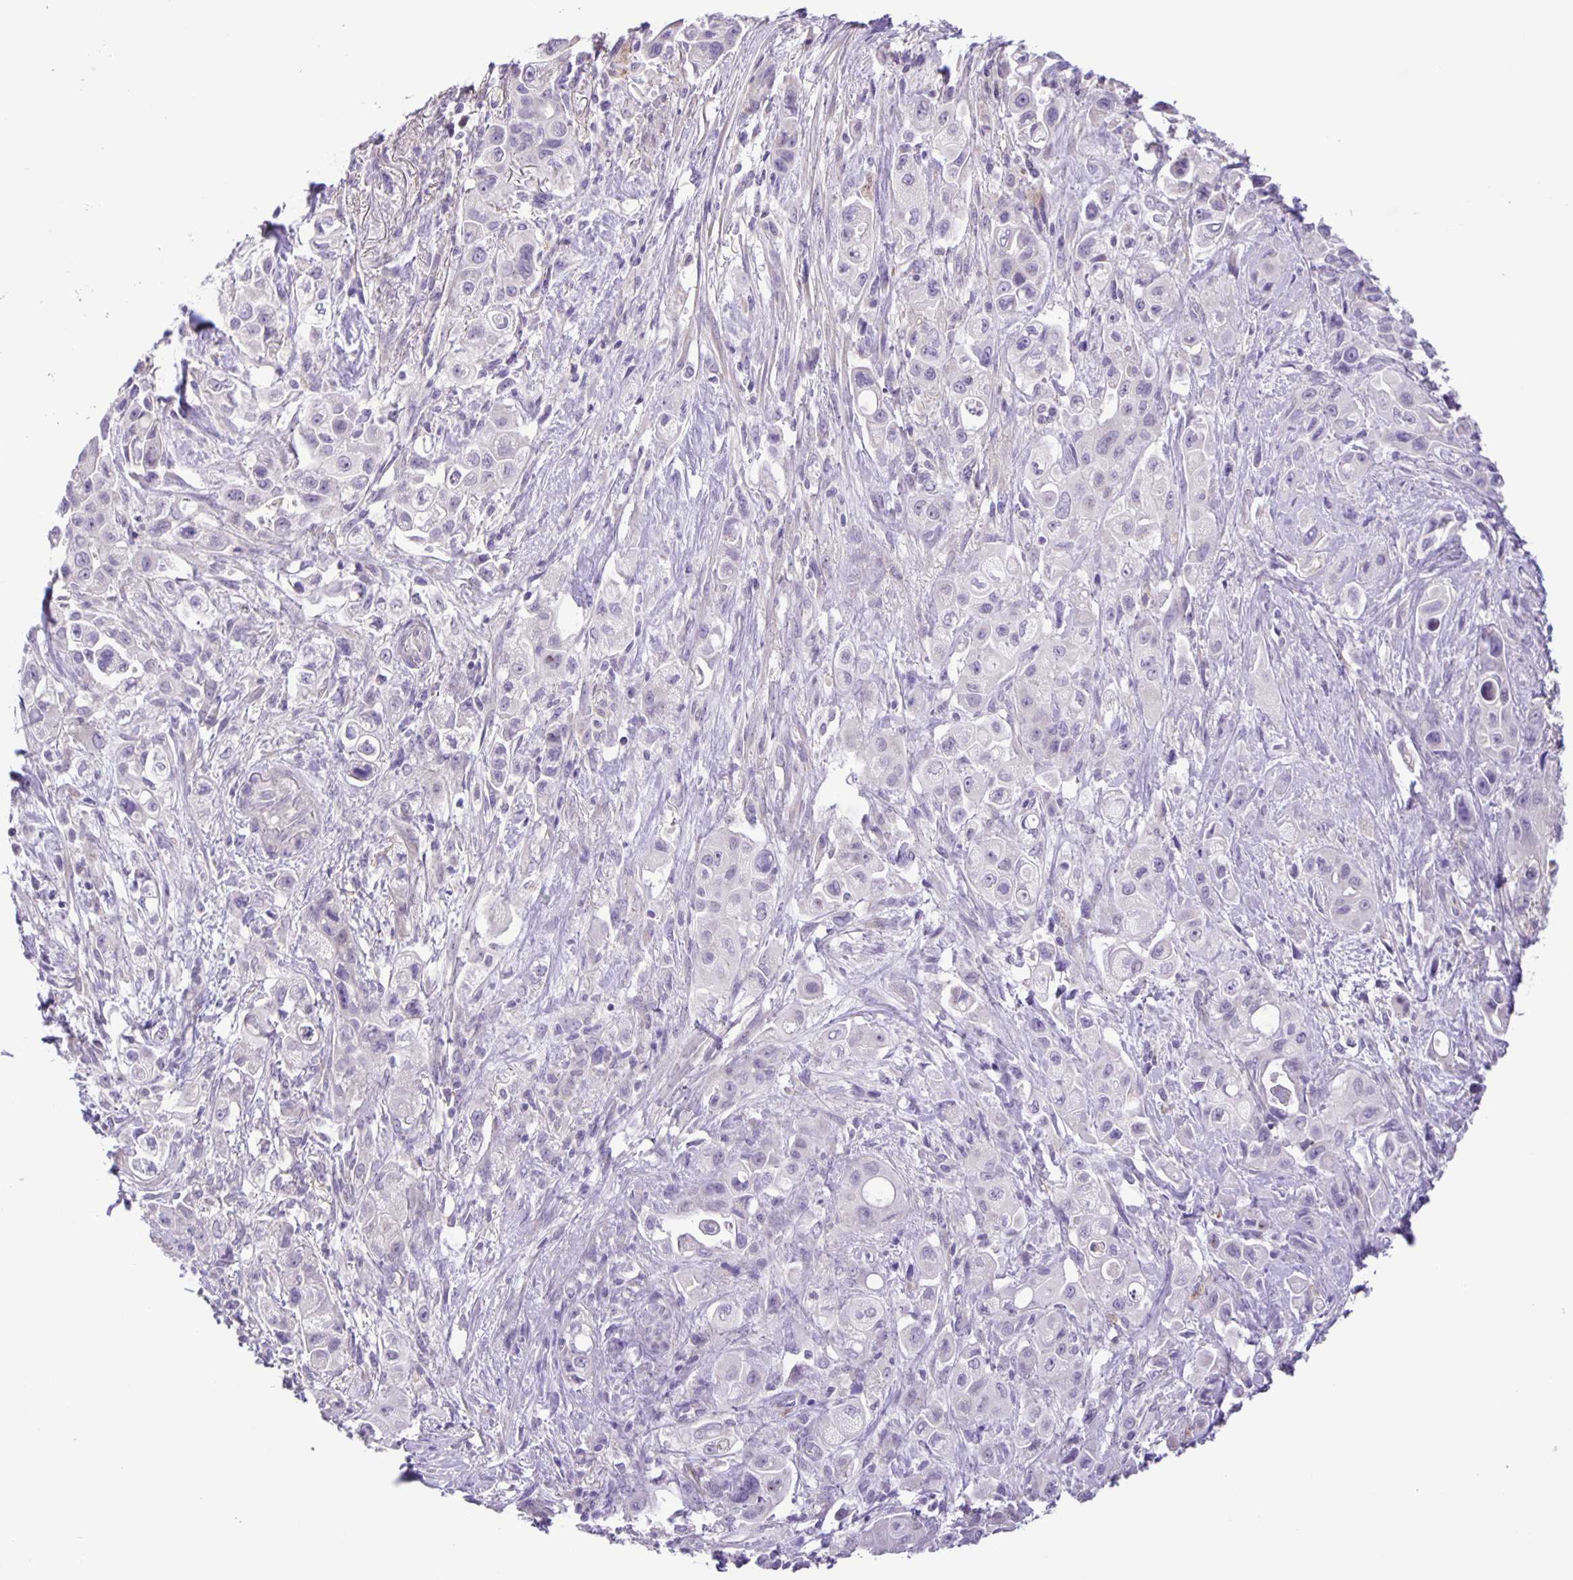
{"staining": {"intensity": "negative", "quantity": "none", "location": "none"}, "tissue": "pancreatic cancer", "cell_type": "Tumor cells", "image_type": "cancer", "snomed": [{"axis": "morphology", "description": "Adenocarcinoma, NOS"}, {"axis": "topography", "description": "Pancreas"}], "caption": "Tumor cells show no significant protein positivity in pancreatic adenocarcinoma. (Immunohistochemistry, brightfield microscopy, high magnification).", "gene": "ADCK1", "patient": {"sex": "female", "age": 66}}